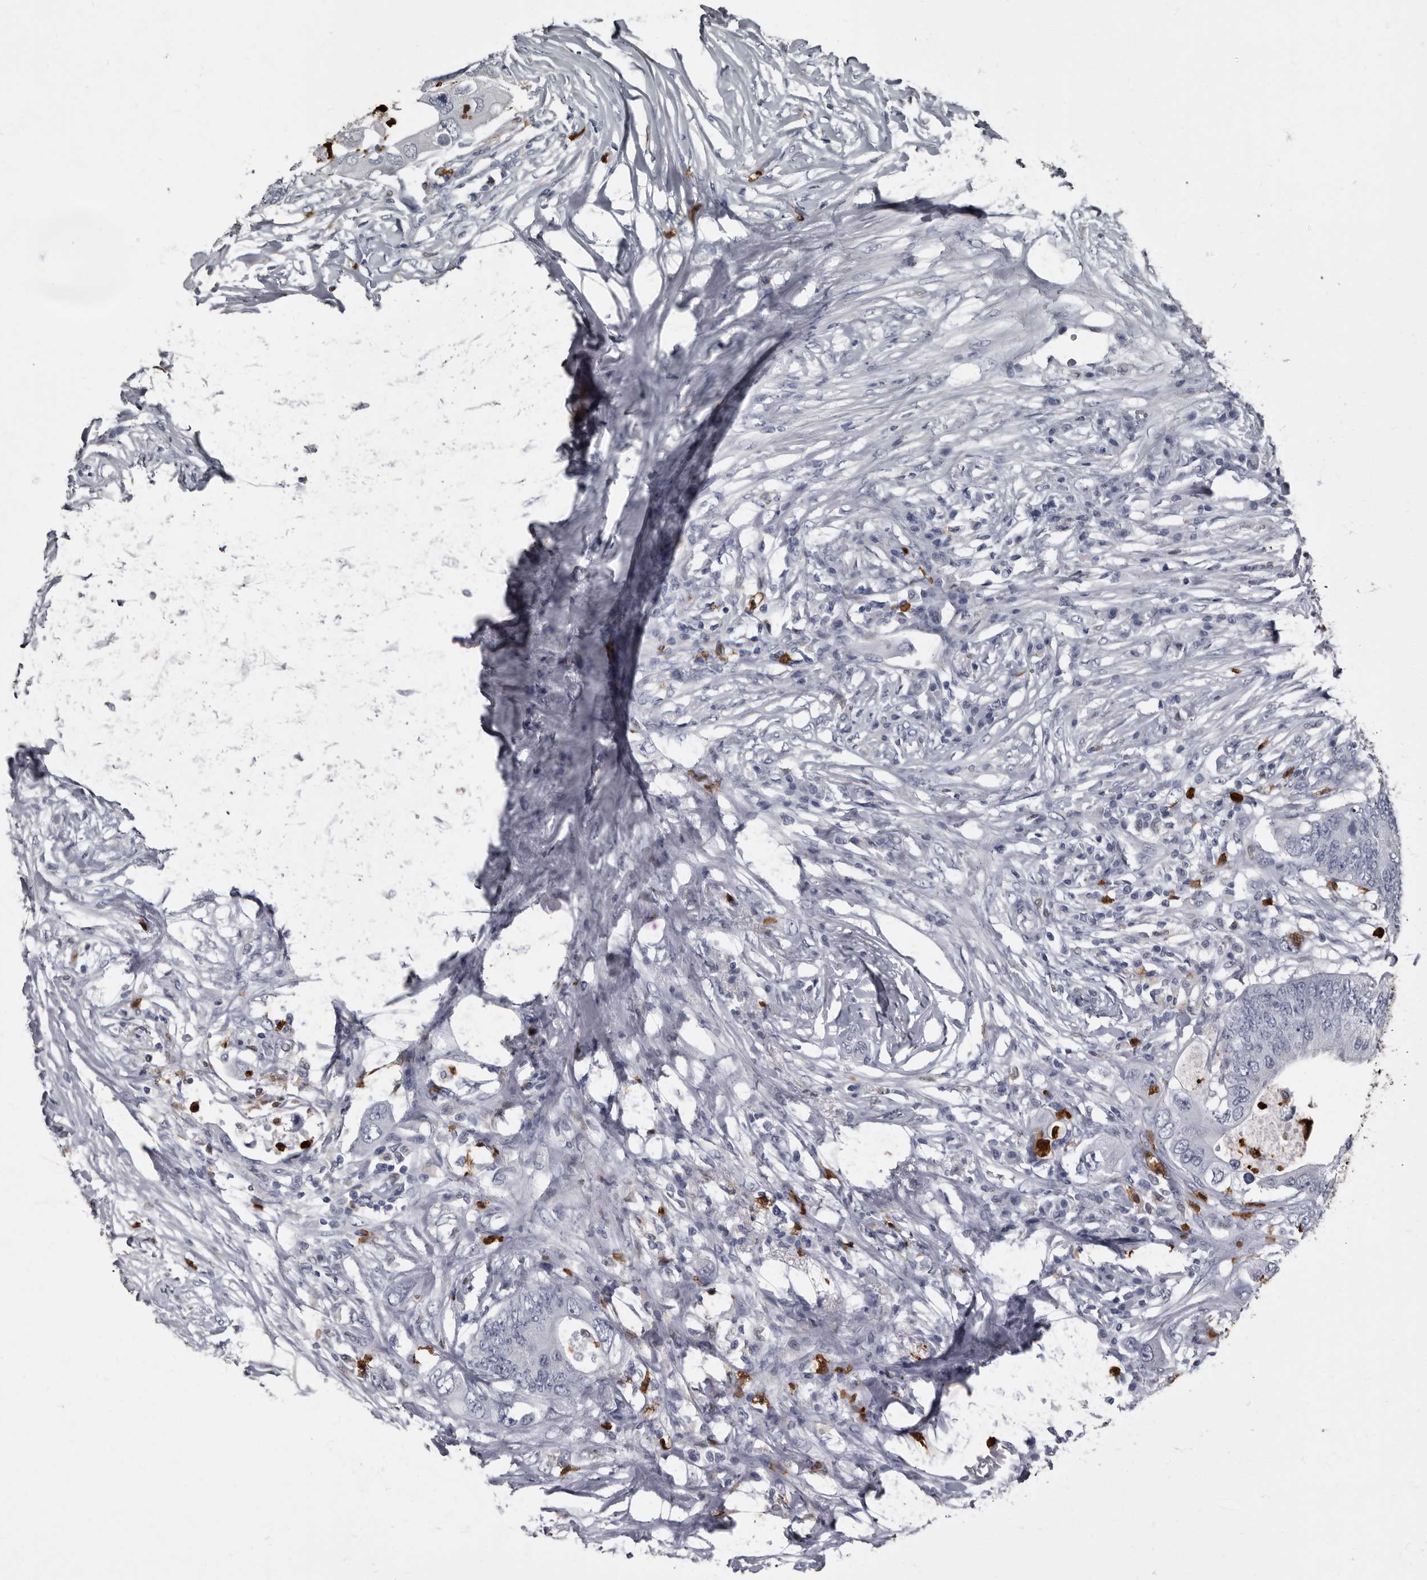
{"staining": {"intensity": "negative", "quantity": "none", "location": "none"}, "tissue": "colorectal cancer", "cell_type": "Tumor cells", "image_type": "cancer", "snomed": [{"axis": "morphology", "description": "Adenocarcinoma, NOS"}, {"axis": "topography", "description": "Colon"}], "caption": "Tumor cells are negative for protein expression in human colorectal cancer.", "gene": "TPD52L1", "patient": {"sex": "male", "age": 71}}